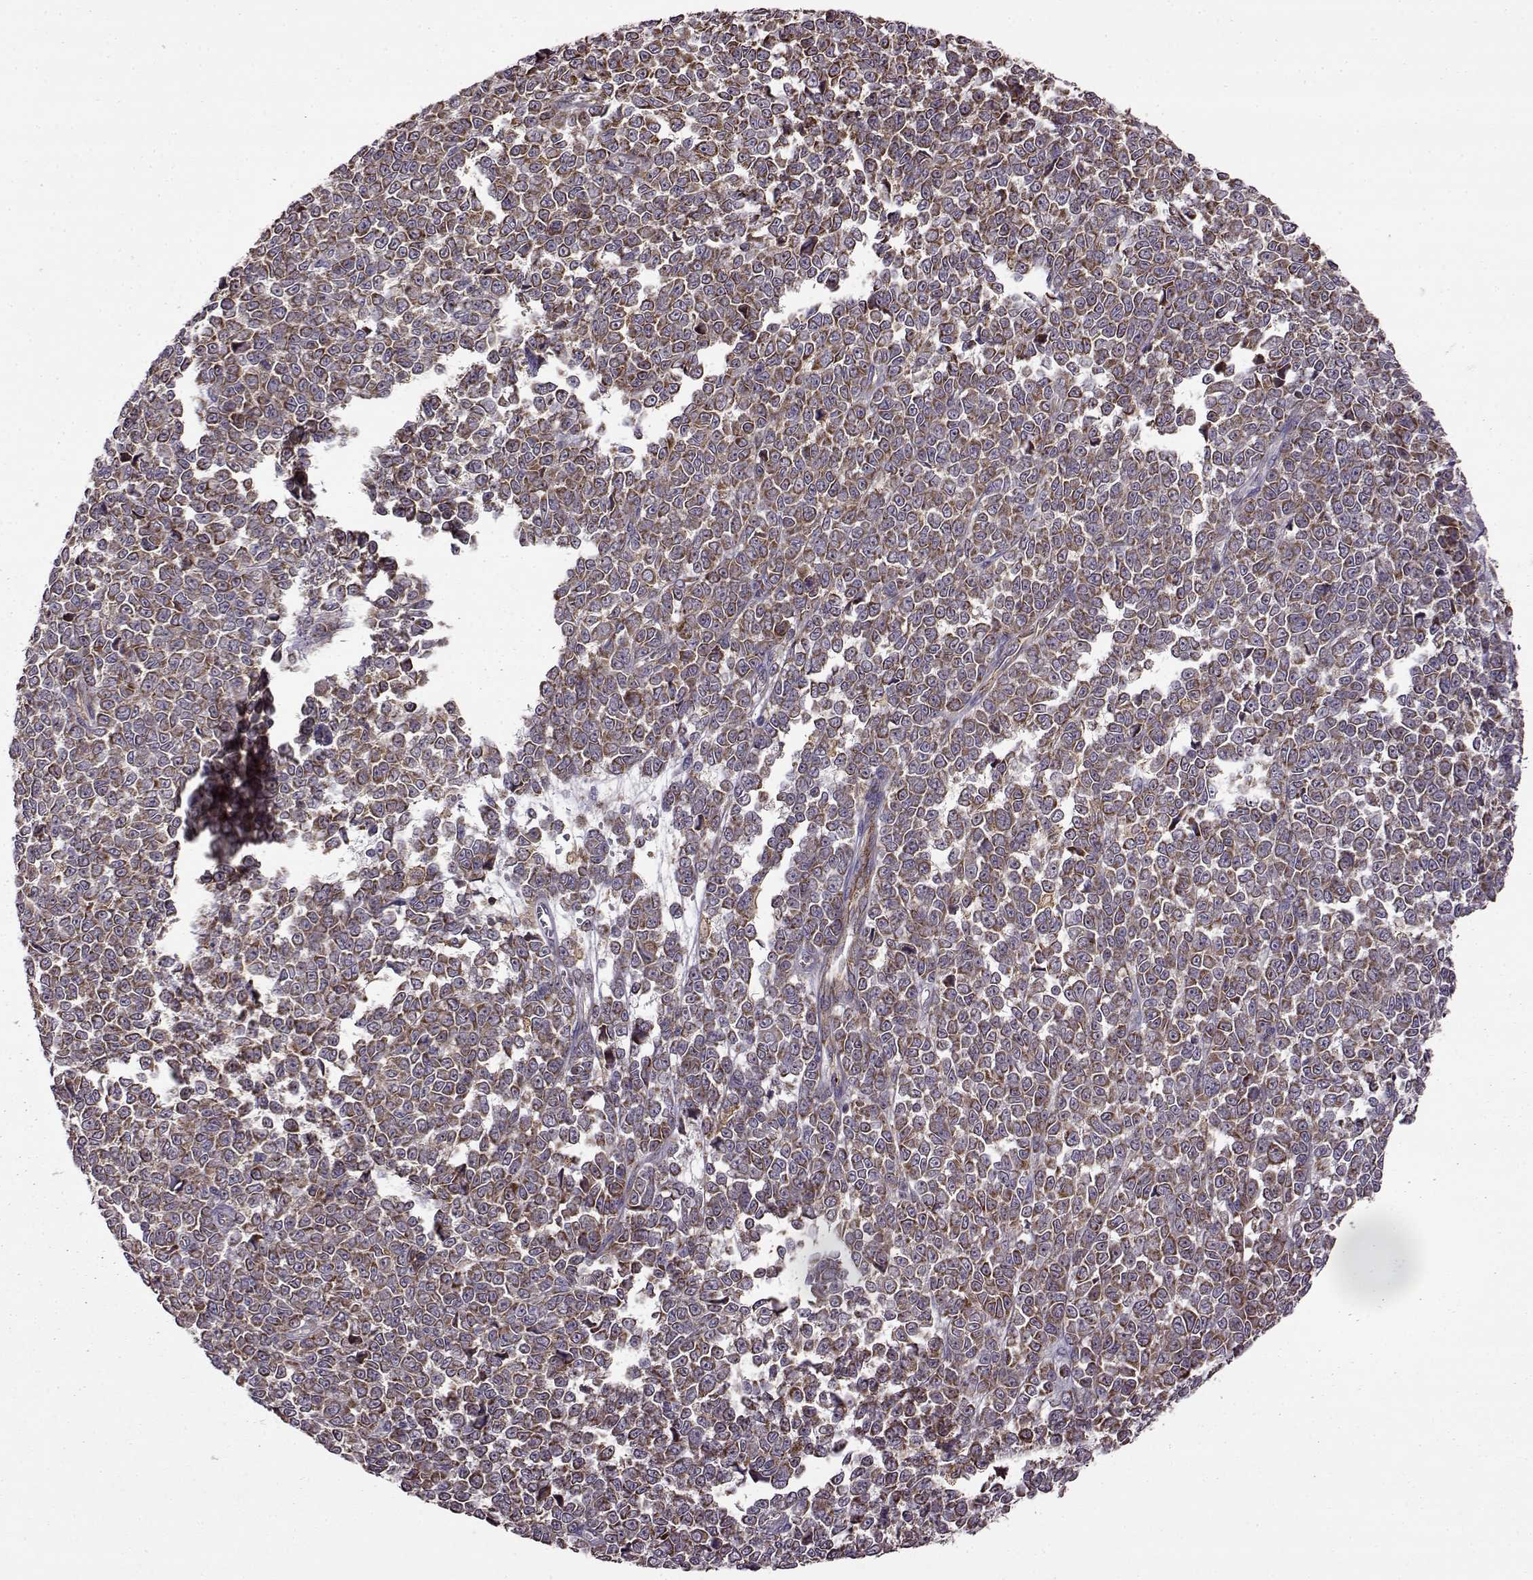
{"staining": {"intensity": "strong", "quantity": ">75%", "location": "cytoplasmic/membranous"}, "tissue": "melanoma", "cell_type": "Tumor cells", "image_type": "cancer", "snomed": [{"axis": "morphology", "description": "Malignant melanoma, NOS"}, {"axis": "topography", "description": "Skin"}], "caption": "Immunohistochemical staining of malignant melanoma exhibits high levels of strong cytoplasmic/membranous protein staining in about >75% of tumor cells.", "gene": "MTSS1", "patient": {"sex": "female", "age": 95}}